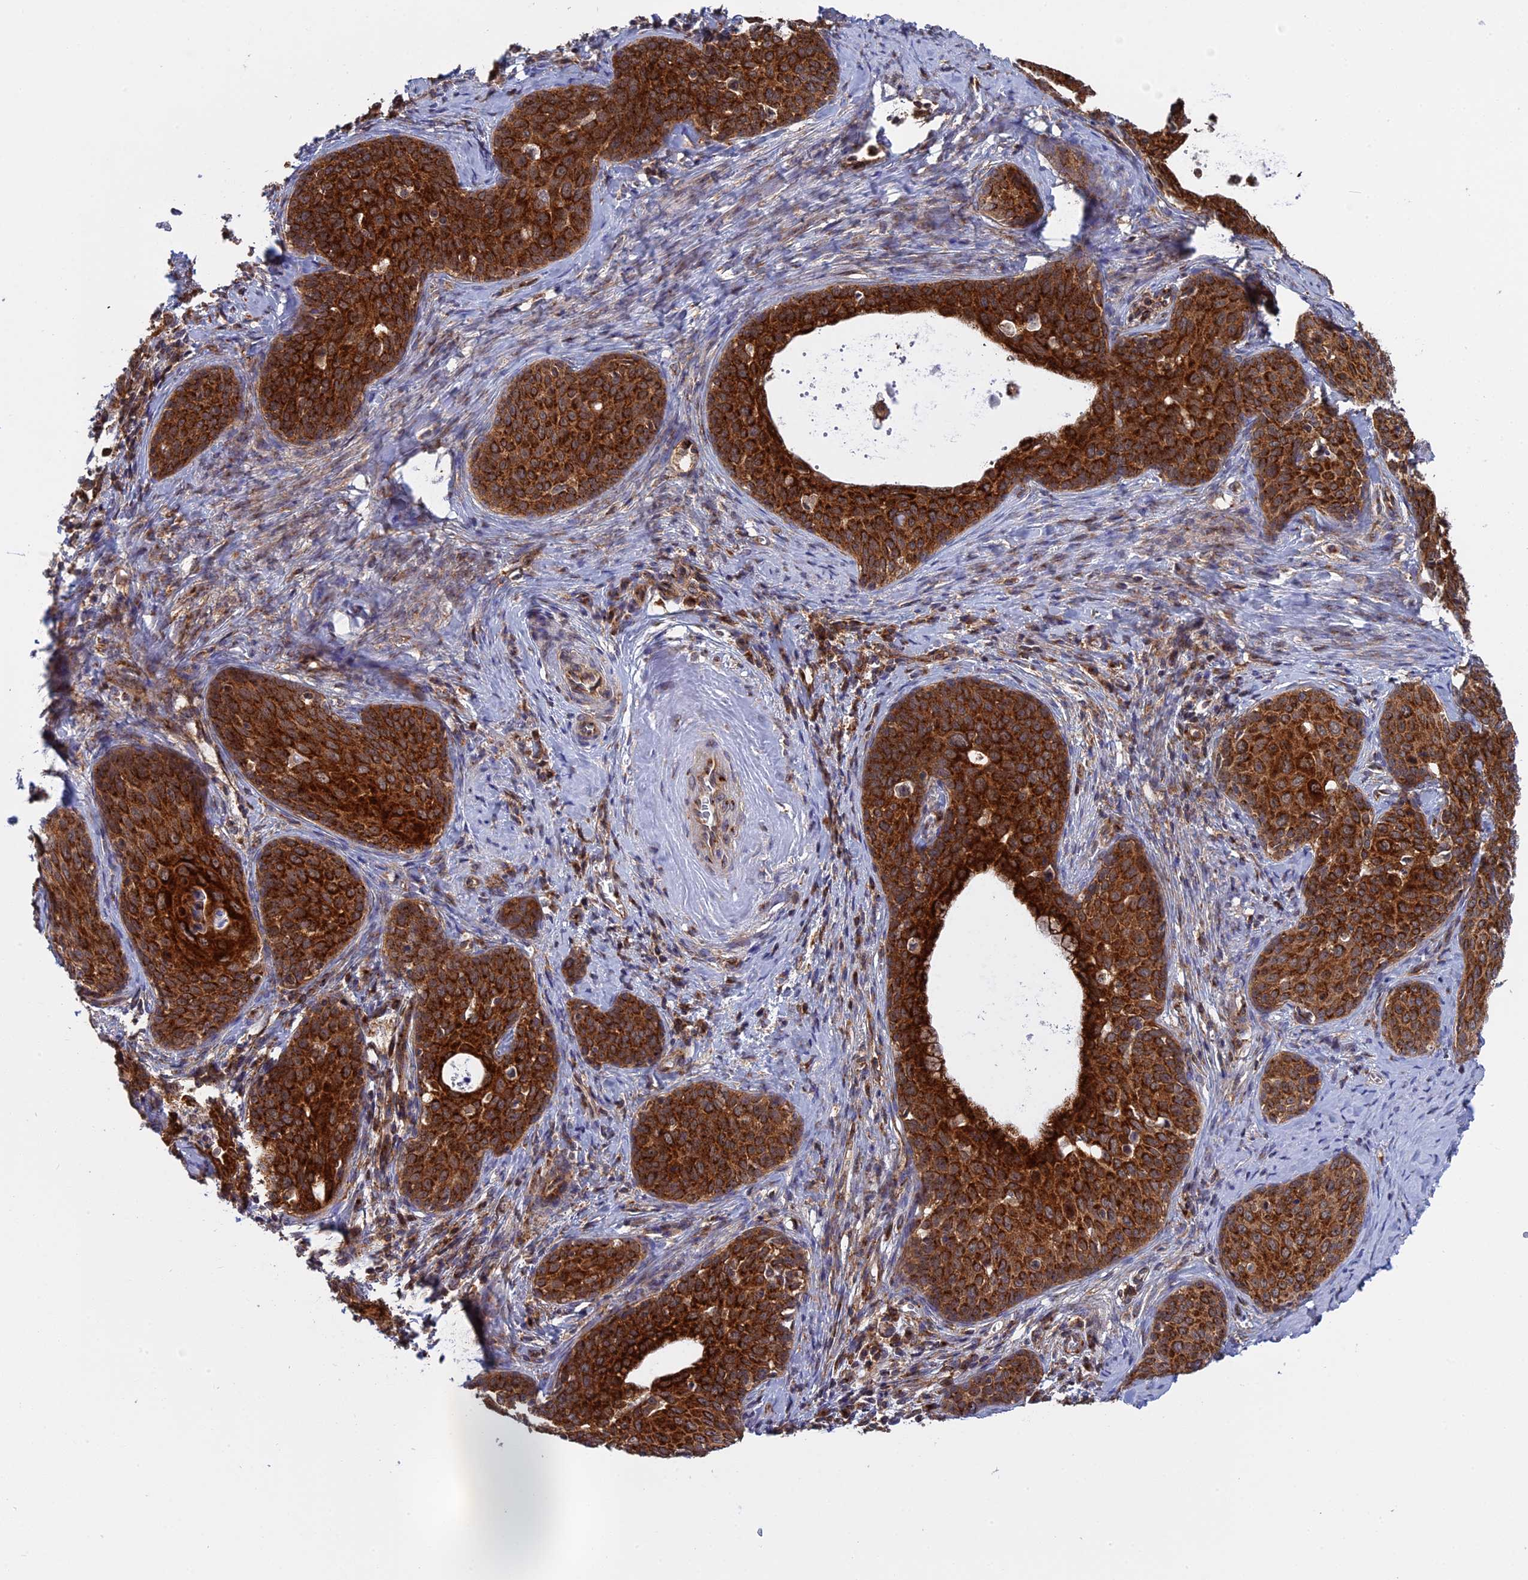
{"staining": {"intensity": "strong", "quantity": ">75%", "location": "cytoplasmic/membranous"}, "tissue": "cervical cancer", "cell_type": "Tumor cells", "image_type": "cancer", "snomed": [{"axis": "morphology", "description": "Squamous cell carcinoma, NOS"}, {"axis": "topography", "description": "Cervix"}], "caption": "Immunohistochemical staining of human cervical cancer (squamous cell carcinoma) shows high levels of strong cytoplasmic/membranous protein positivity in about >75% of tumor cells.", "gene": "CLINT1", "patient": {"sex": "female", "age": 52}}